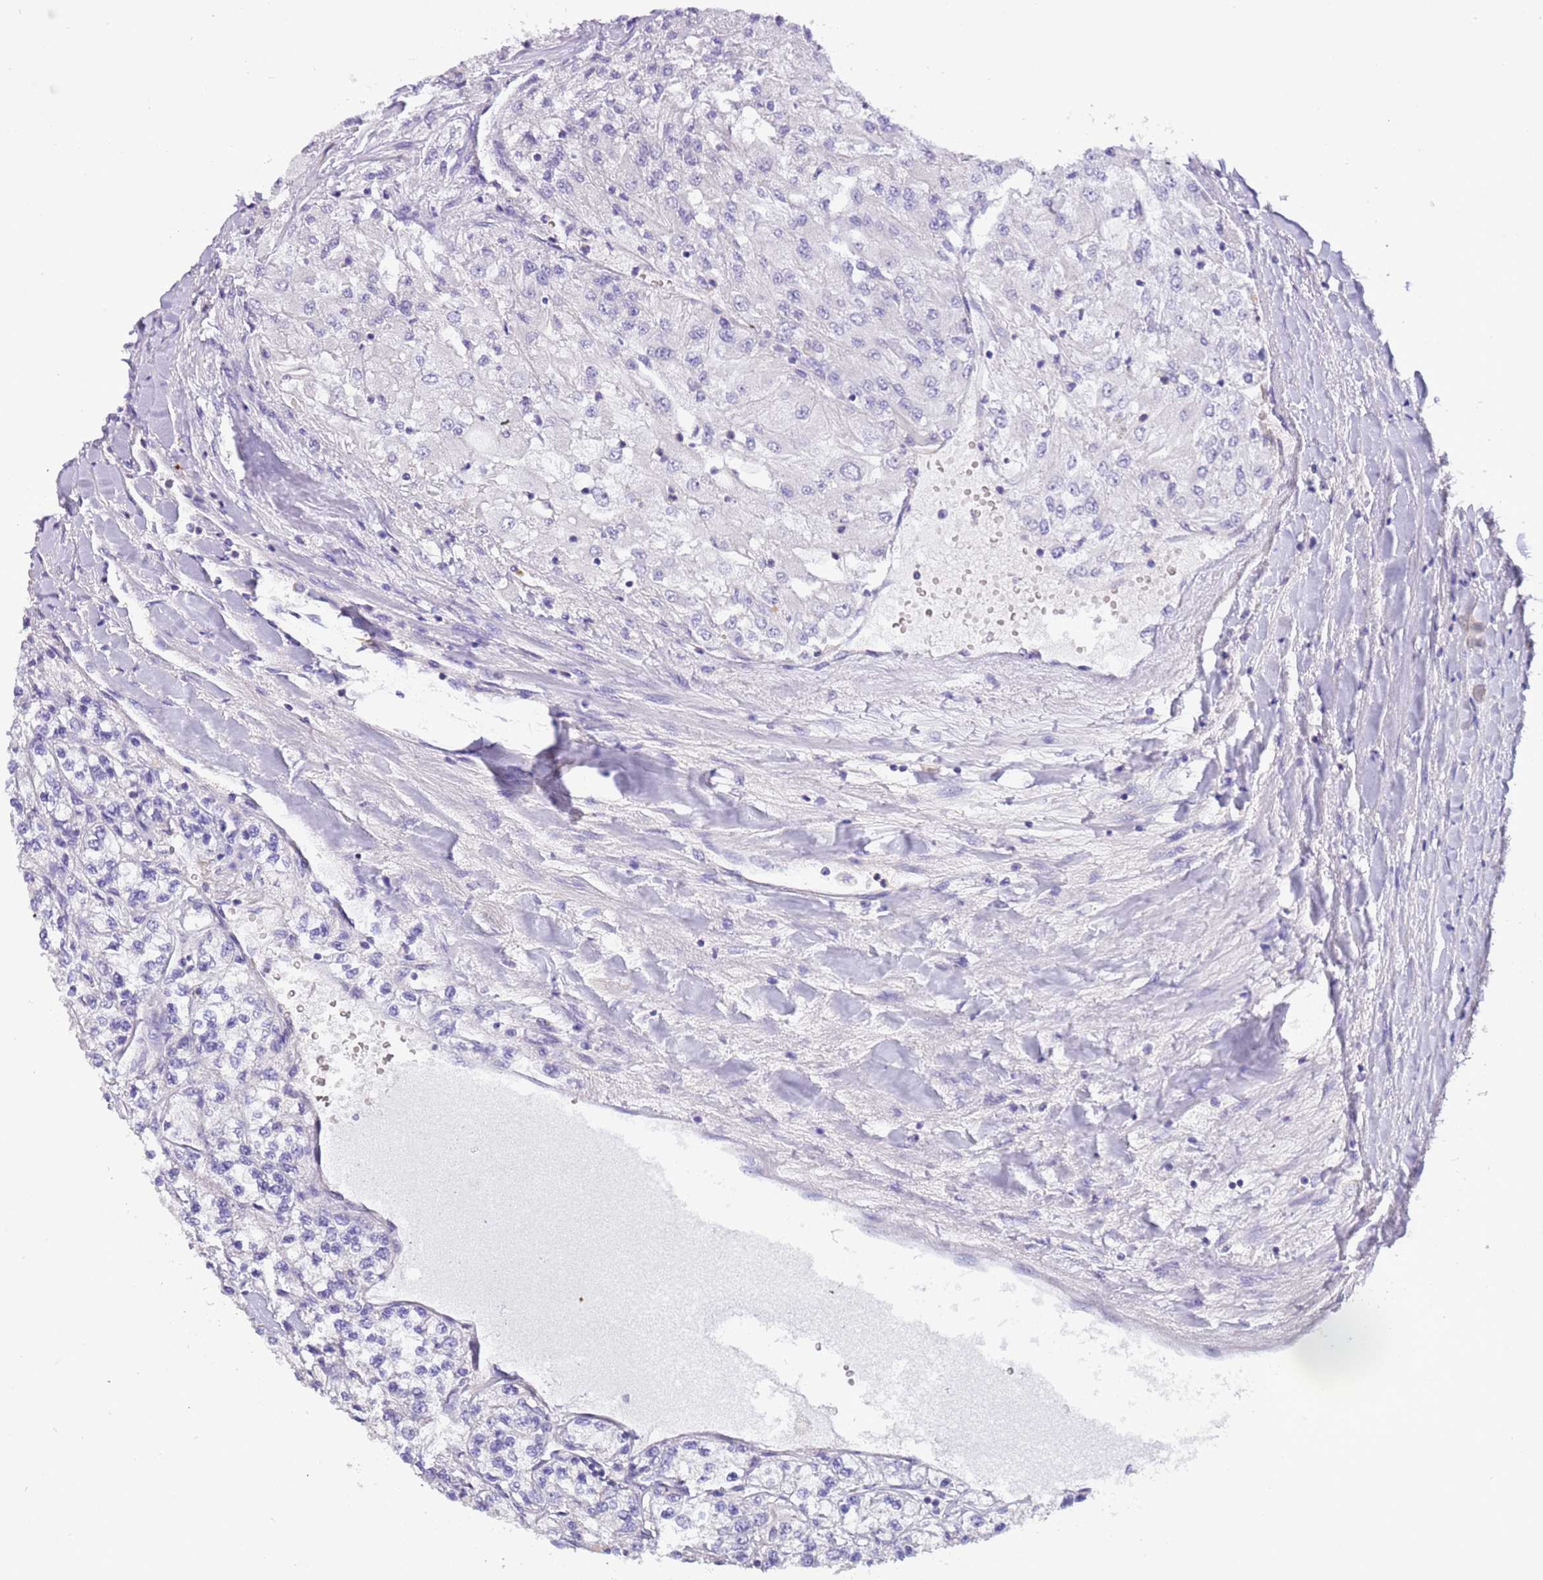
{"staining": {"intensity": "negative", "quantity": "none", "location": "none"}, "tissue": "renal cancer", "cell_type": "Tumor cells", "image_type": "cancer", "snomed": [{"axis": "morphology", "description": "Adenocarcinoma, NOS"}, {"axis": "topography", "description": "Kidney"}], "caption": "Tumor cells are negative for brown protein staining in adenocarcinoma (renal).", "gene": "PCGF2", "patient": {"sex": "male", "age": 80}}